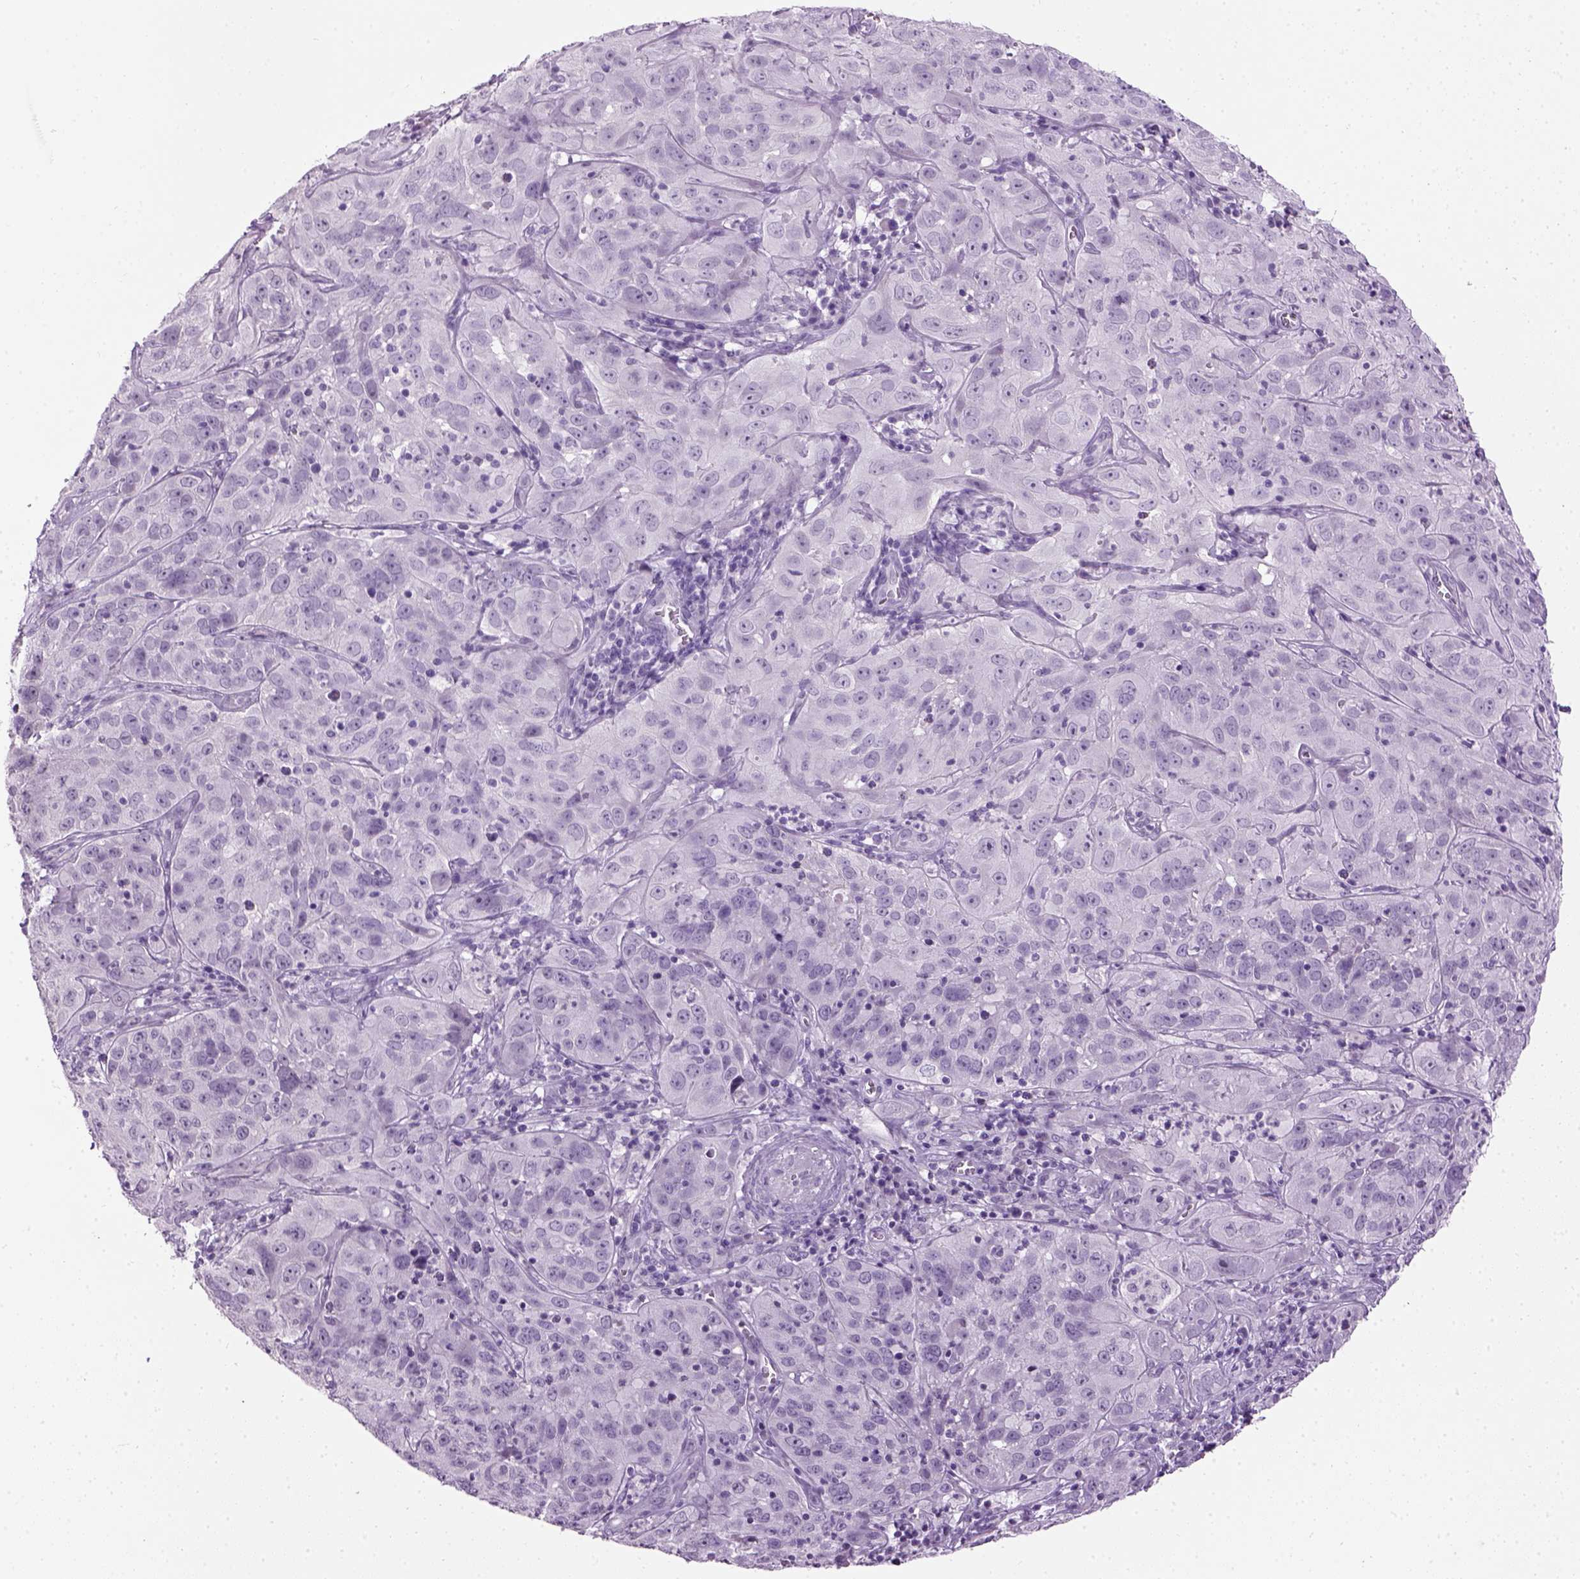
{"staining": {"intensity": "negative", "quantity": "none", "location": "none"}, "tissue": "cervical cancer", "cell_type": "Tumor cells", "image_type": "cancer", "snomed": [{"axis": "morphology", "description": "Squamous cell carcinoma, NOS"}, {"axis": "topography", "description": "Cervix"}], "caption": "Squamous cell carcinoma (cervical) was stained to show a protein in brown. There is no significant staining in tumor cells. The staining was performed using DAB to visualize the protein expression in brown, while the nuclei were stained in blue with hematoxylin (Magnification: 20x).", "gene": "GABRB2", "patient": {"sex": "female", "age": 32}}